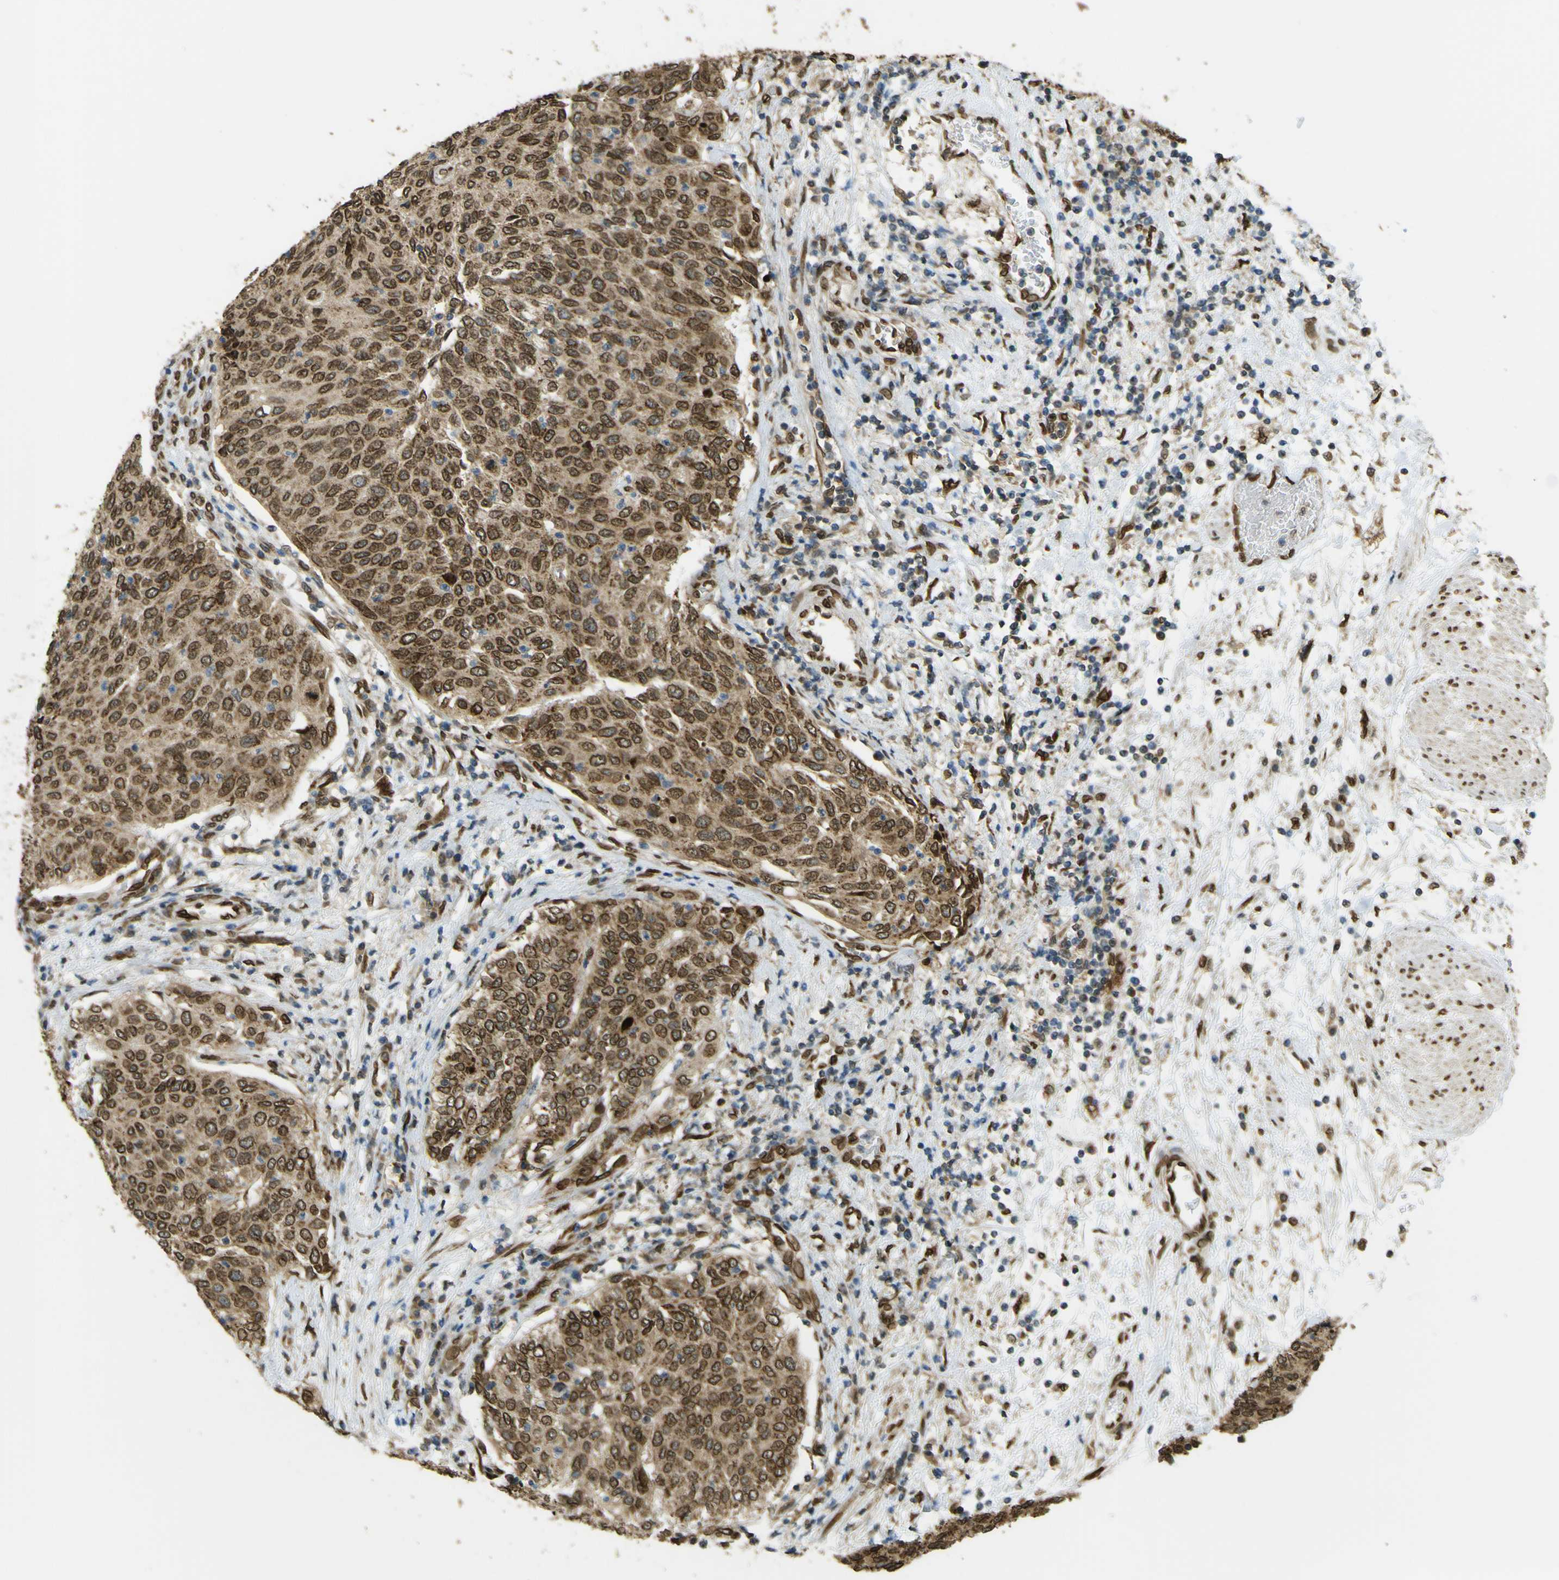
{"staining": {"intensity": "strong", "quantity": ">75%", "location": "cytoplasmic/membranous,nuclear"}, "tissue": "urothelial cancer", "cell_type": "Tumor cells", "image_type": "cancer", "snomed": [{"axis": "morphology", "description": "Urothelial carcinoma, Low grade"}, {"axis": "topography", "description": "Urinary bladder"}], "caption": "Urothelial carcinoma (low-grade) stained for a protein displays strong cytoplasmic/membranous and nuclear positivity in tumor cells.", "gene": "GALNT1", "patient": {"sex": "female", "age": 79}}